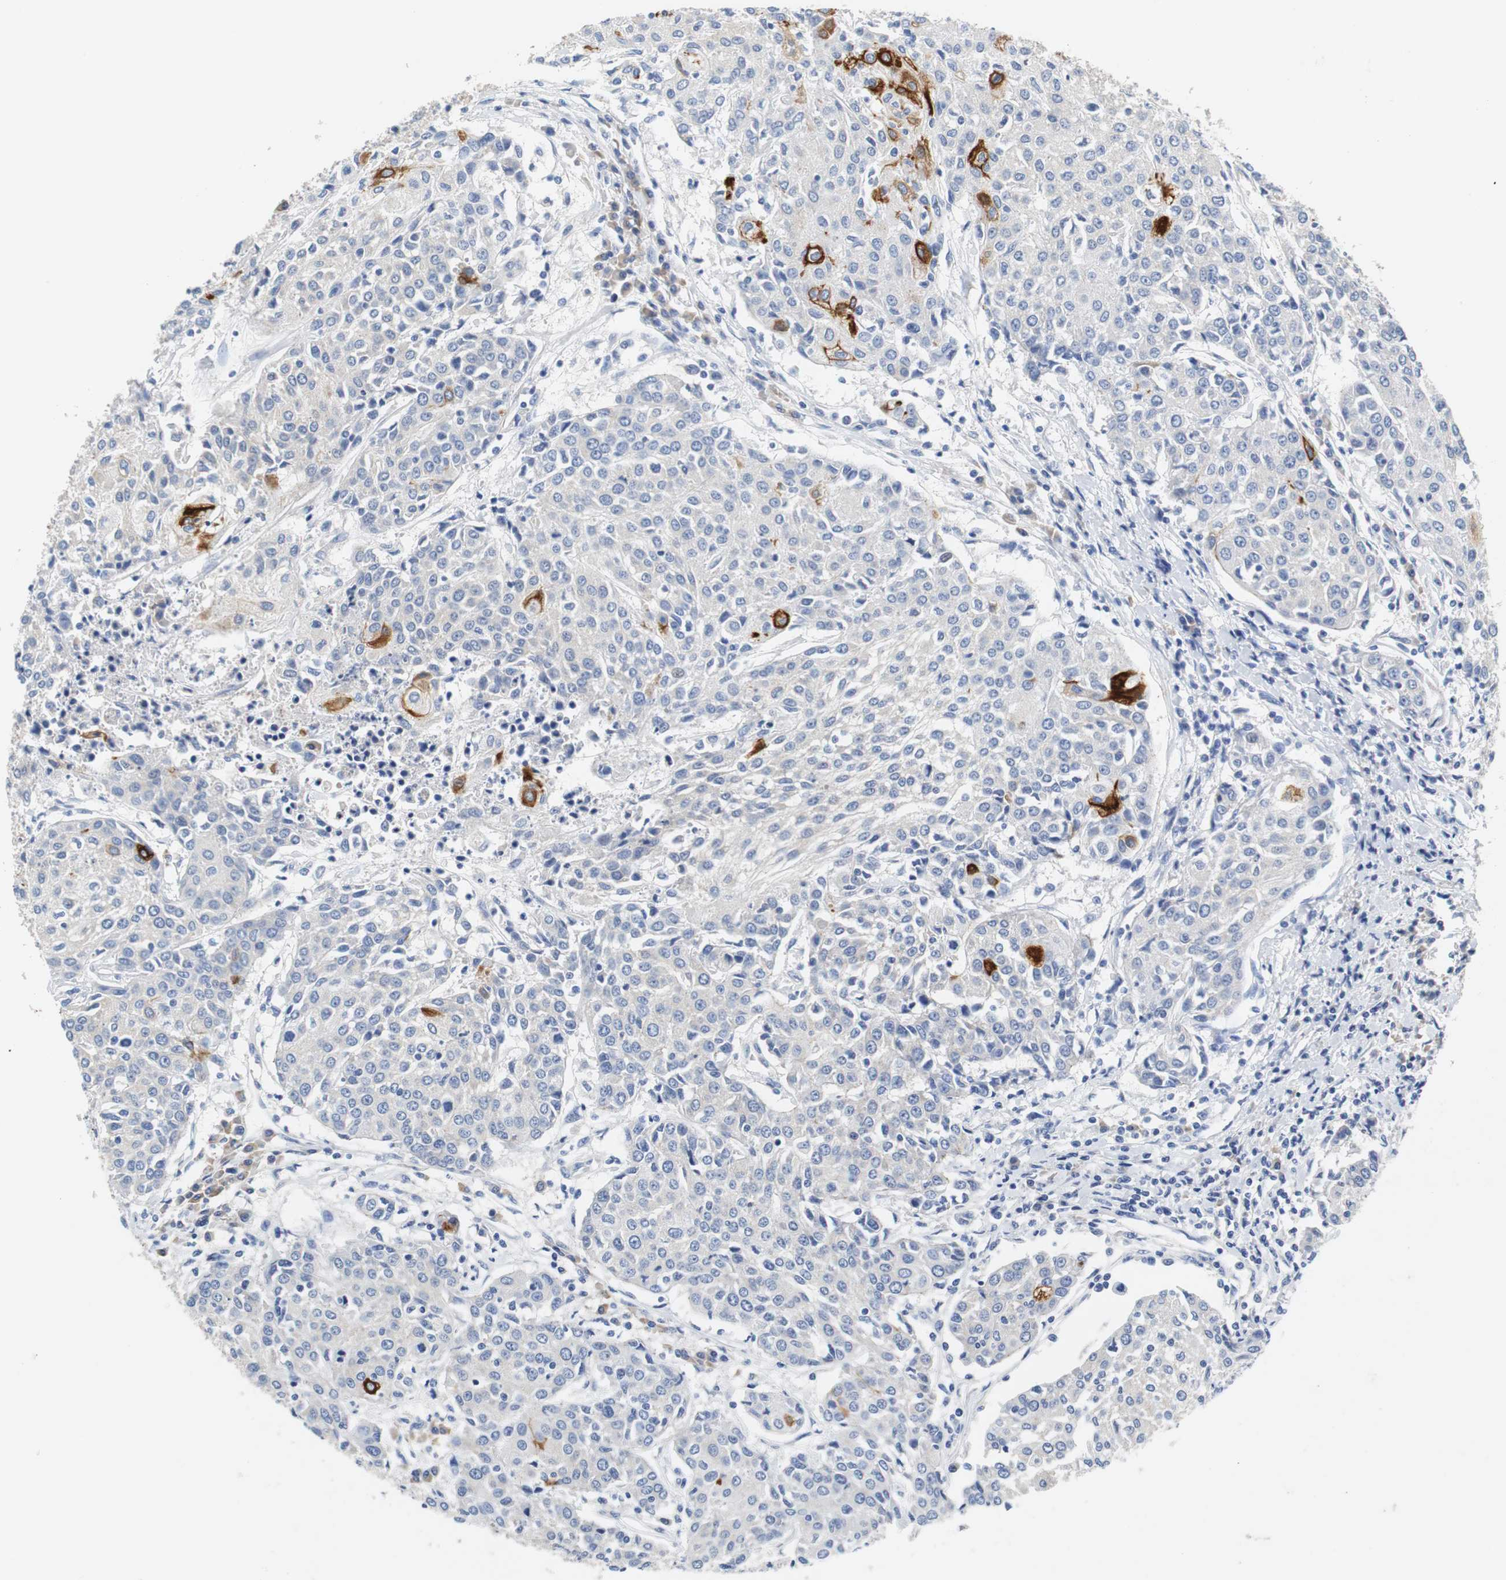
{"staining": {"intensity": "strong", "quantity": "<25%", "location": "cytoplasmic/membranous"}, "tissue": "urothelial cancer", "cell_type": "Tumor cells", "image_type": "cancer", "snomed": [{"axis": "morphology", "description": "Urothelial carcinoma, High grade"}, {"axis": "topography", "description": "Urinary bladder"}], "caption": "A brown stain highlights strong cytoplasmic/membranous expression of a protein in human high-grade urothelial carcinoma tumor cells.", "gene": "PCK1", "patient": {"sex": "female", "age": 85}}